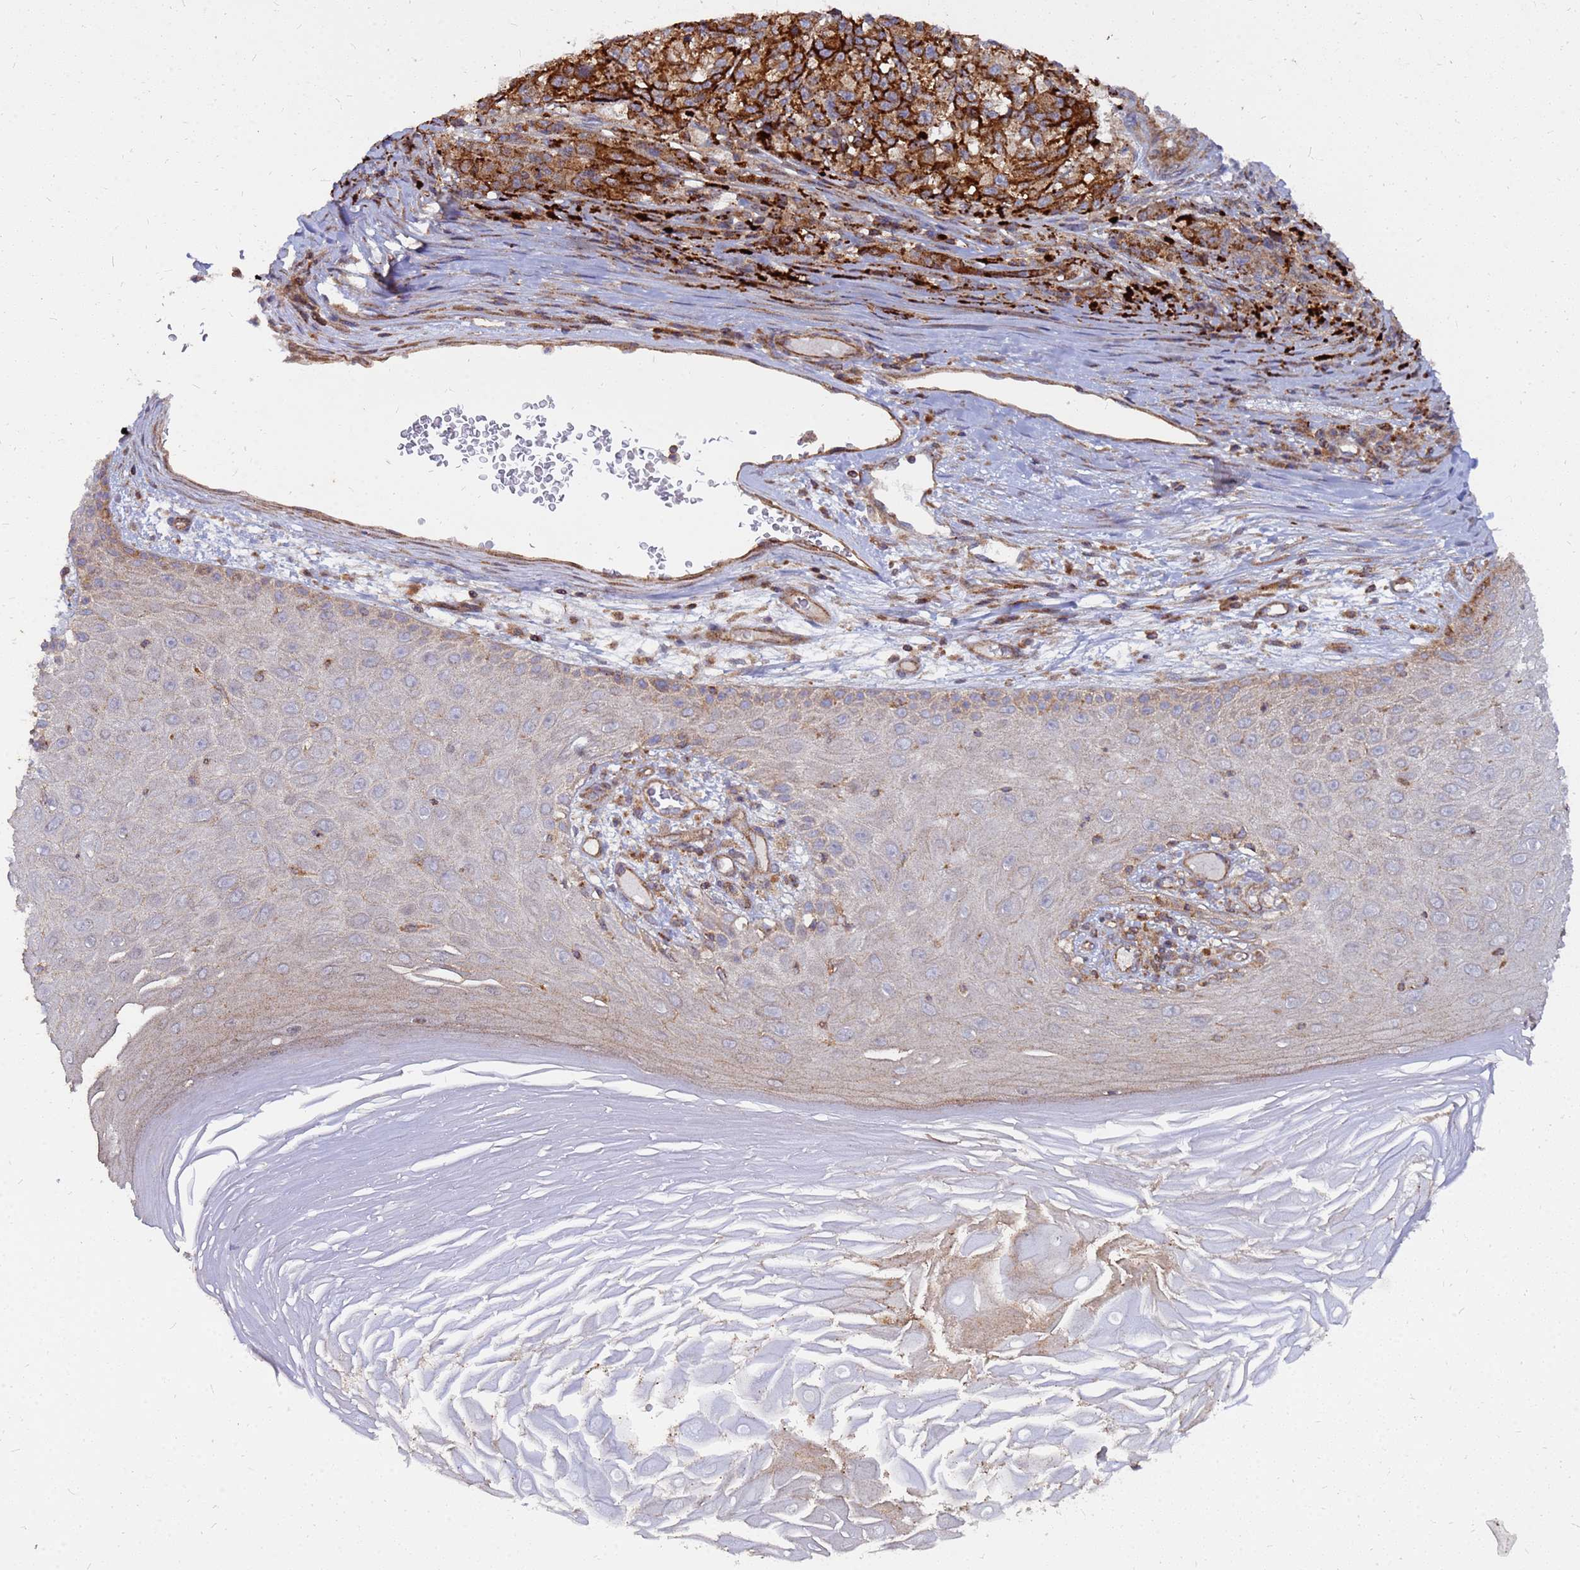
{"staining": {"intensity": "moderate", "quantity": ">75%", "location": "cytoplasmic/membranous"}, "tissue": "melanoma", "cell_type": "Tumor cells", "image_type": "cancer", "snomed": [{"axis": "morphology", "description": "Malignant melanoma, NOS"}, {"axis": "topography", "description": "Skin"}], "caption": "Brown immunohistochemical staining in melanoma displays moderate cytoplasmic/membranous staining in approximately >75% of tumor cells.", "gene": "CDC34", "patient": {"sex": "male", "age": 53}}